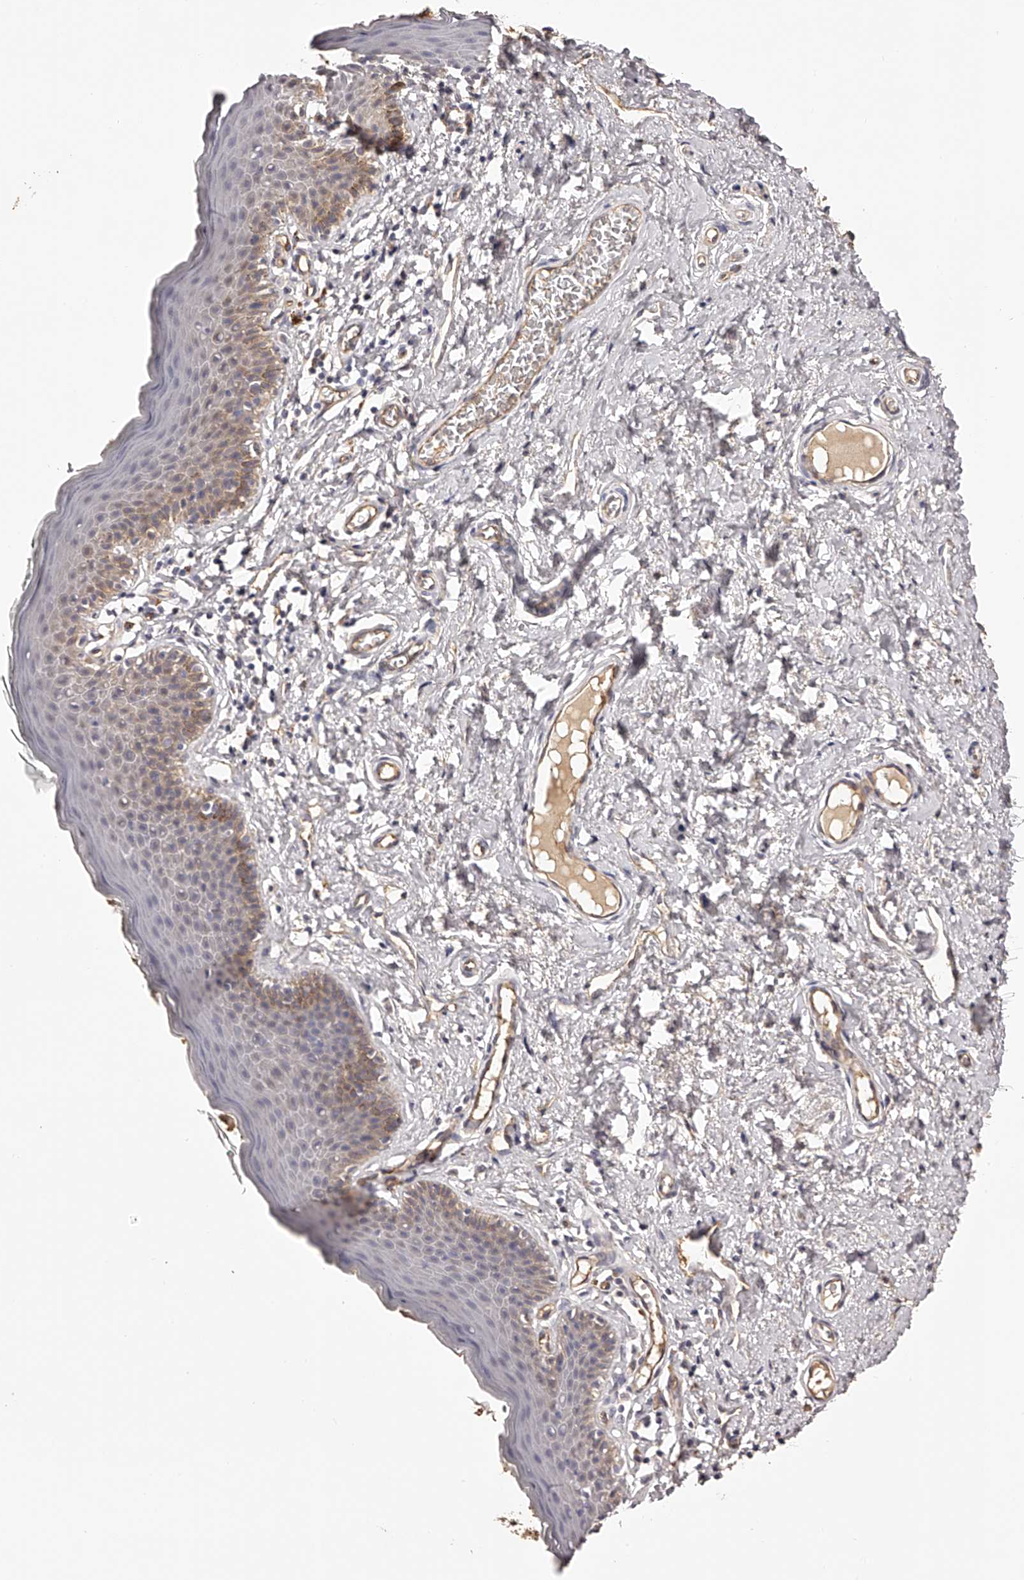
{"staining": {"intensity": "moderate", "quantity": "<25%", "location": "cytoplasmic/membranous"}, "tissue": "skin", "cell_type": "Epidermal cells", "image_type": "normal", "snomed": [{"axis": "morphology", "description": "Normal tissue, NOS"}, {"axis": "topography", "description": "Vulva"}], "caption": "Immunohistochemical staining of normal human skin shows moderate cytoplasmic/membranous protein positivity in about <25% of epidermal cells.", "gene": "LTV1", "patient": {"sex": "female", "age": 66}}